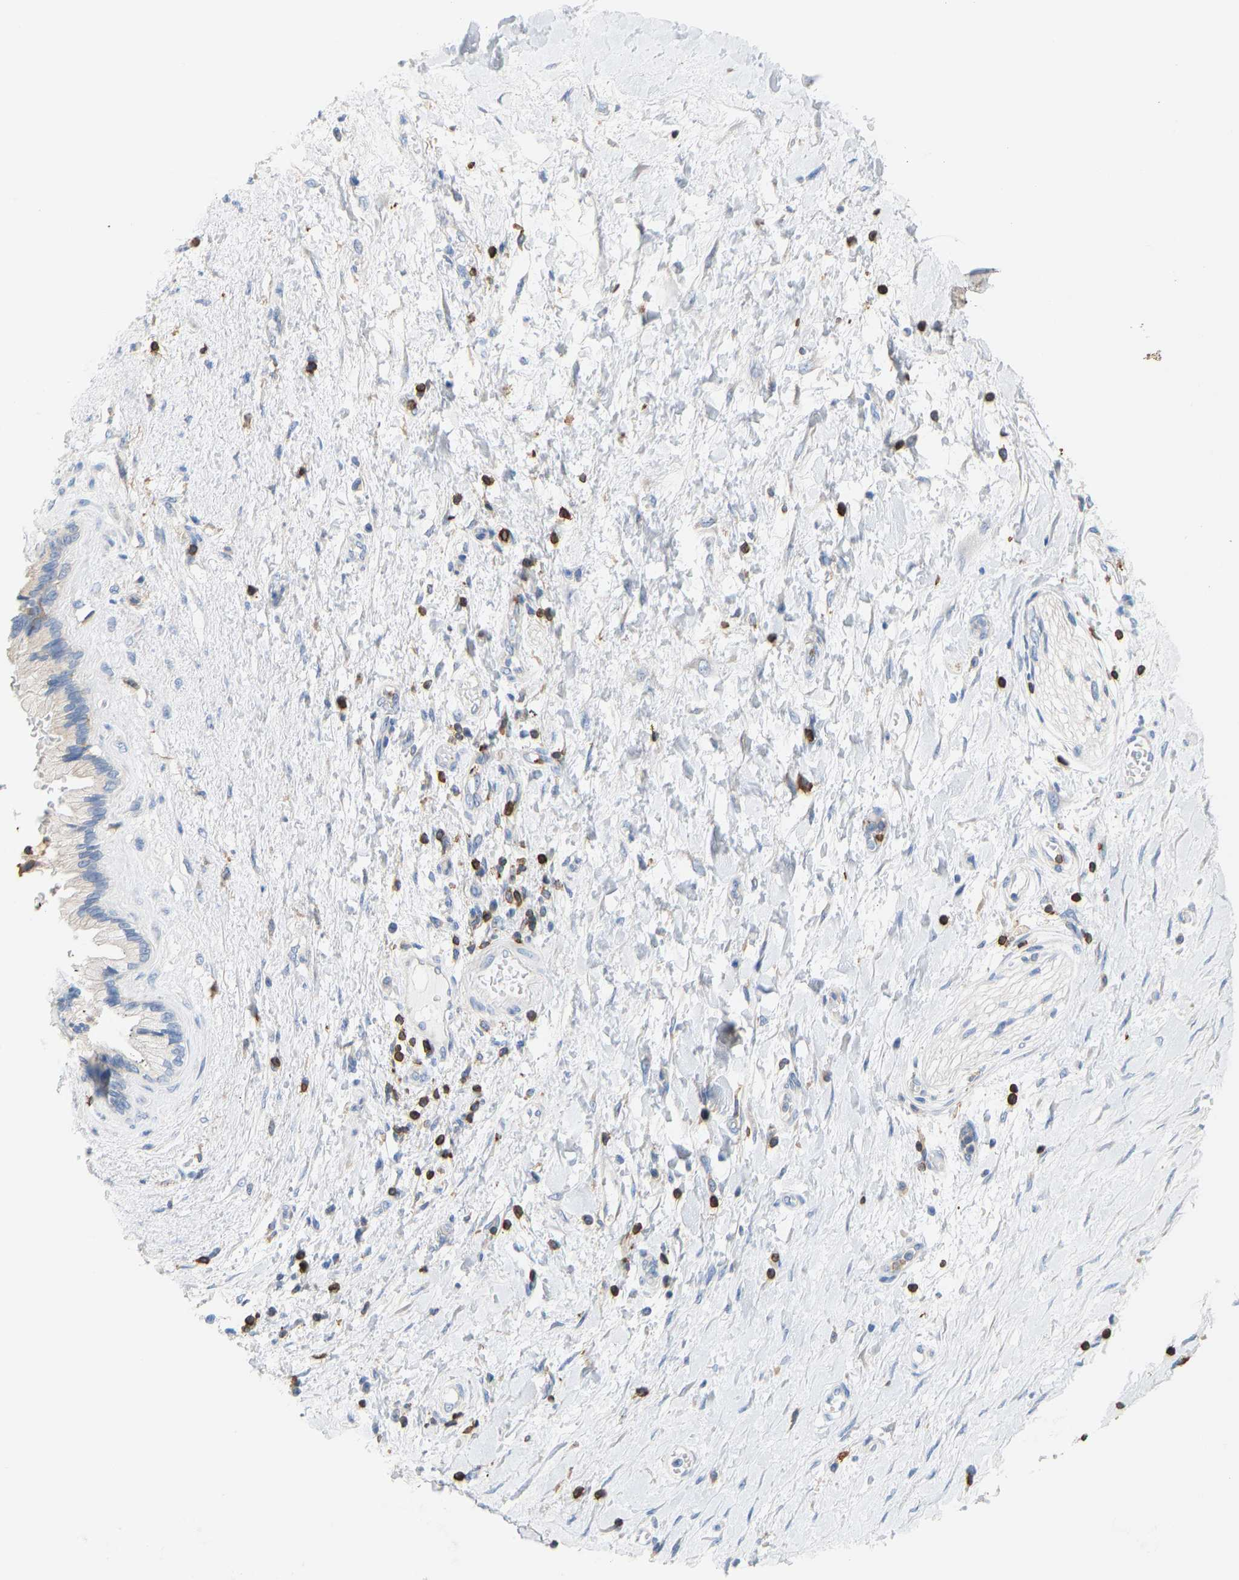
{"staining": {"intensity": "negative", "quantity": "none", "location": "none"}, "tissue": "pancreatic cancer", "cell_type": "Tumor cells", "image_type": "cancer", "snomed": [{"axis": "morphology", "description": "Adenocarcinoma, NOS"}, {"axis": "topography", "description": "Pancreas"}], "caption": "Immunohistochemical staining of pancreatic adenocarcinoma displays no significant staining in tumor cells. The staining is performed using DAB brown chromogen with nuclei counter-stained in using hematoxylin.", "gene": "EVL", "patient": {"sex": "female", "age": 60}}